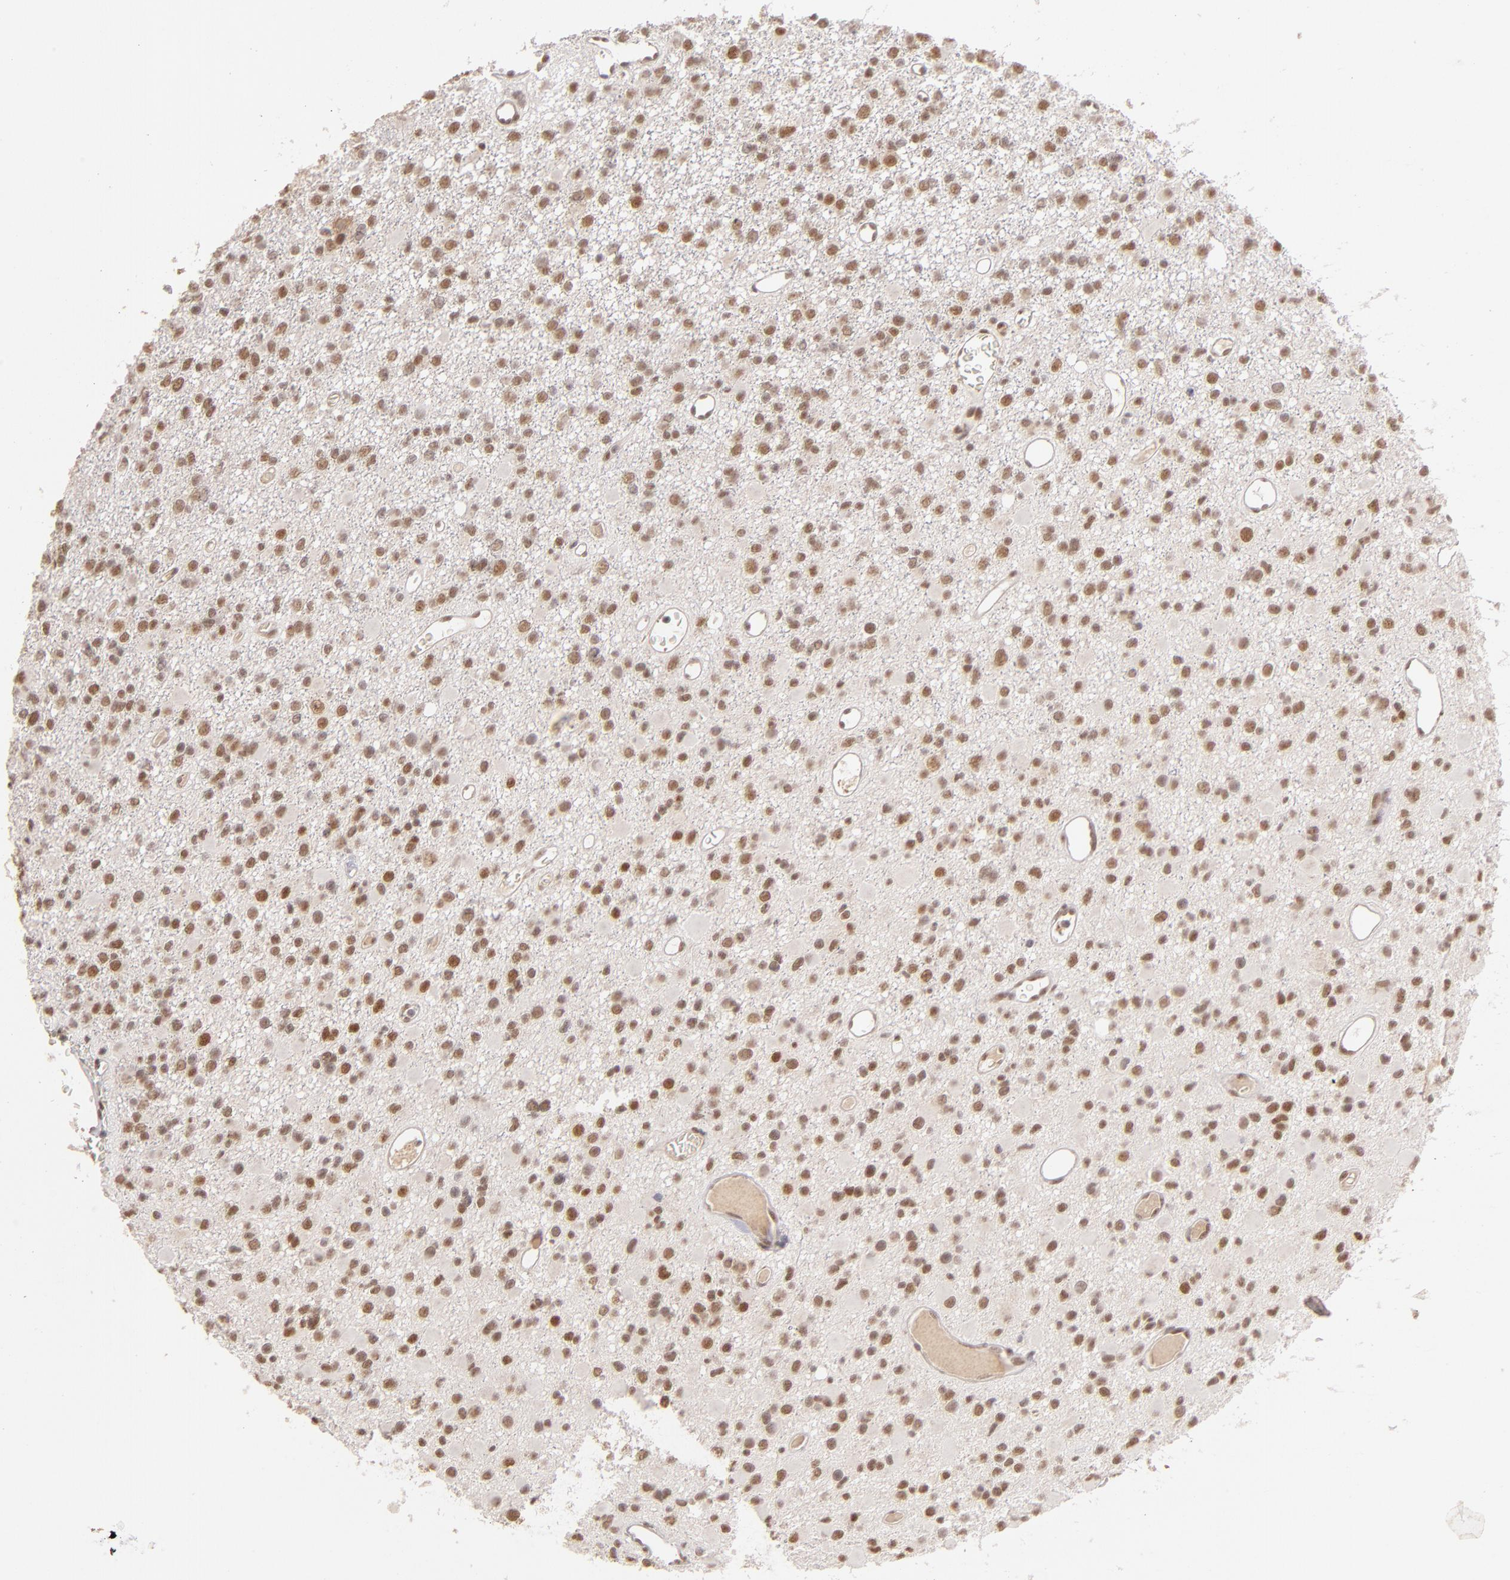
{"staining": {"intensity": "moderate", "quantity": ">75%", "location": "nuclear"}, "tissue": "glioma", "cell_type": "Tumor cells", "image_type": "cancer", "snomed": [{"axis": "morphology", "description": "Glioma, malignant, Low grade"}, {"axis": "topography", "description": "Brain"}], "caption": "Glioma was stained to show a protein in brown. There is medium levels of moderate nuclear staining in approximately >75% of tumor cells. The staining was performed using DAB (3,3'-diaminobenzidine), with brown indicating positive protein expression. Nuclei are stained blue with hematoxylin.", "gene": "NFE2", "patient": {"sex": "male", "age": 42}}